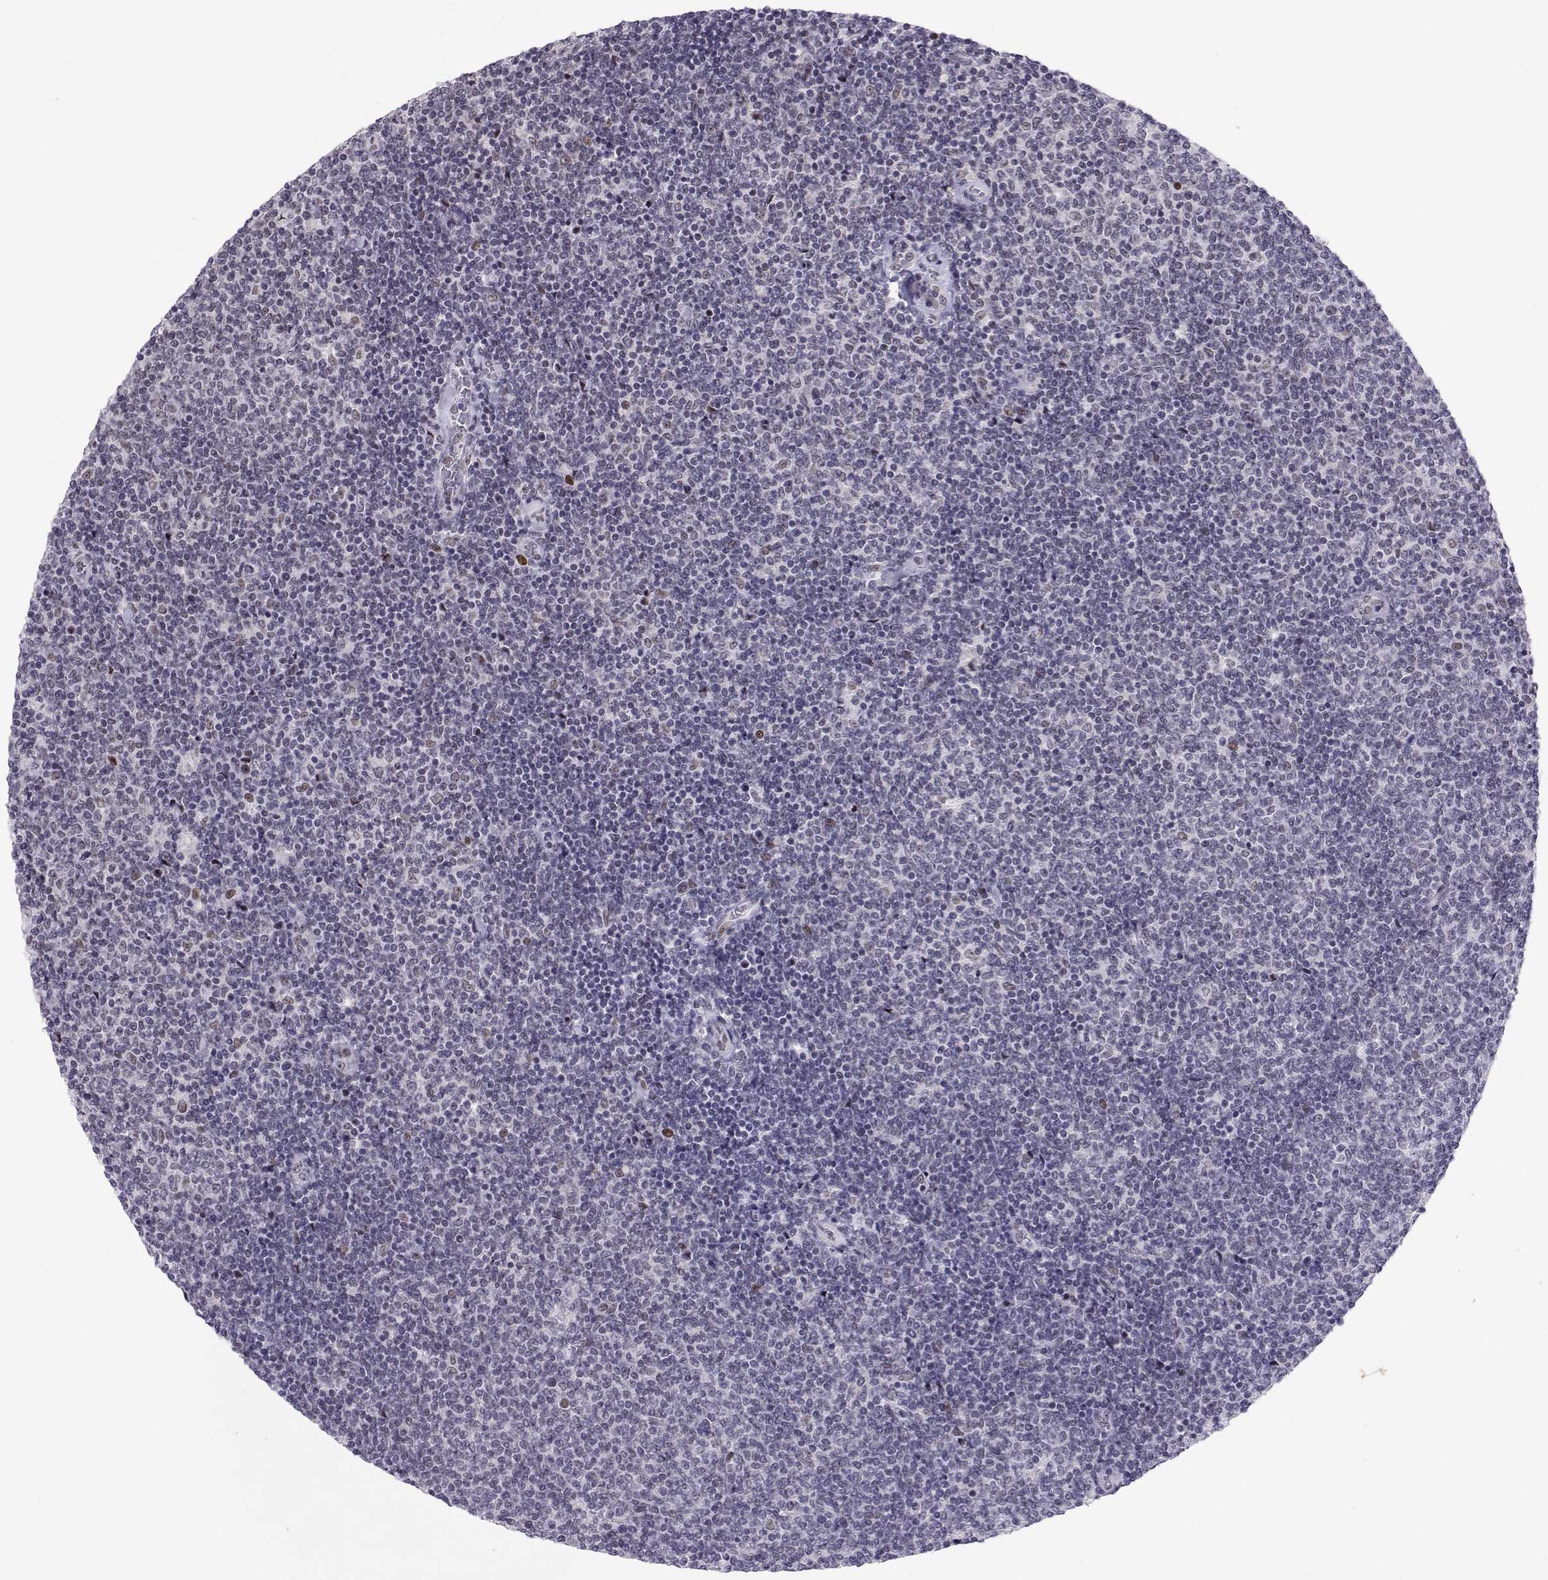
{"staining": {"intensity": "negative", "quantity": "none", "location": "none"}, "tissue": "lymphoma", "cell_type": "Tumor cells", "image_type": "cancer", "snomed": [{"axis": "morphology", "description": "Malignant lymphoma, non-Hodgkin's type, Low grade"}, {"axis": "topography", "description": "Lymph node"}], "caption": "Tumor cells are negative for brown protein staining in lymphoma. (DAB IHC with hematoxylin counter stain).", "gene": "SIX6", "patient": {"sex": "male", "age": 52}}